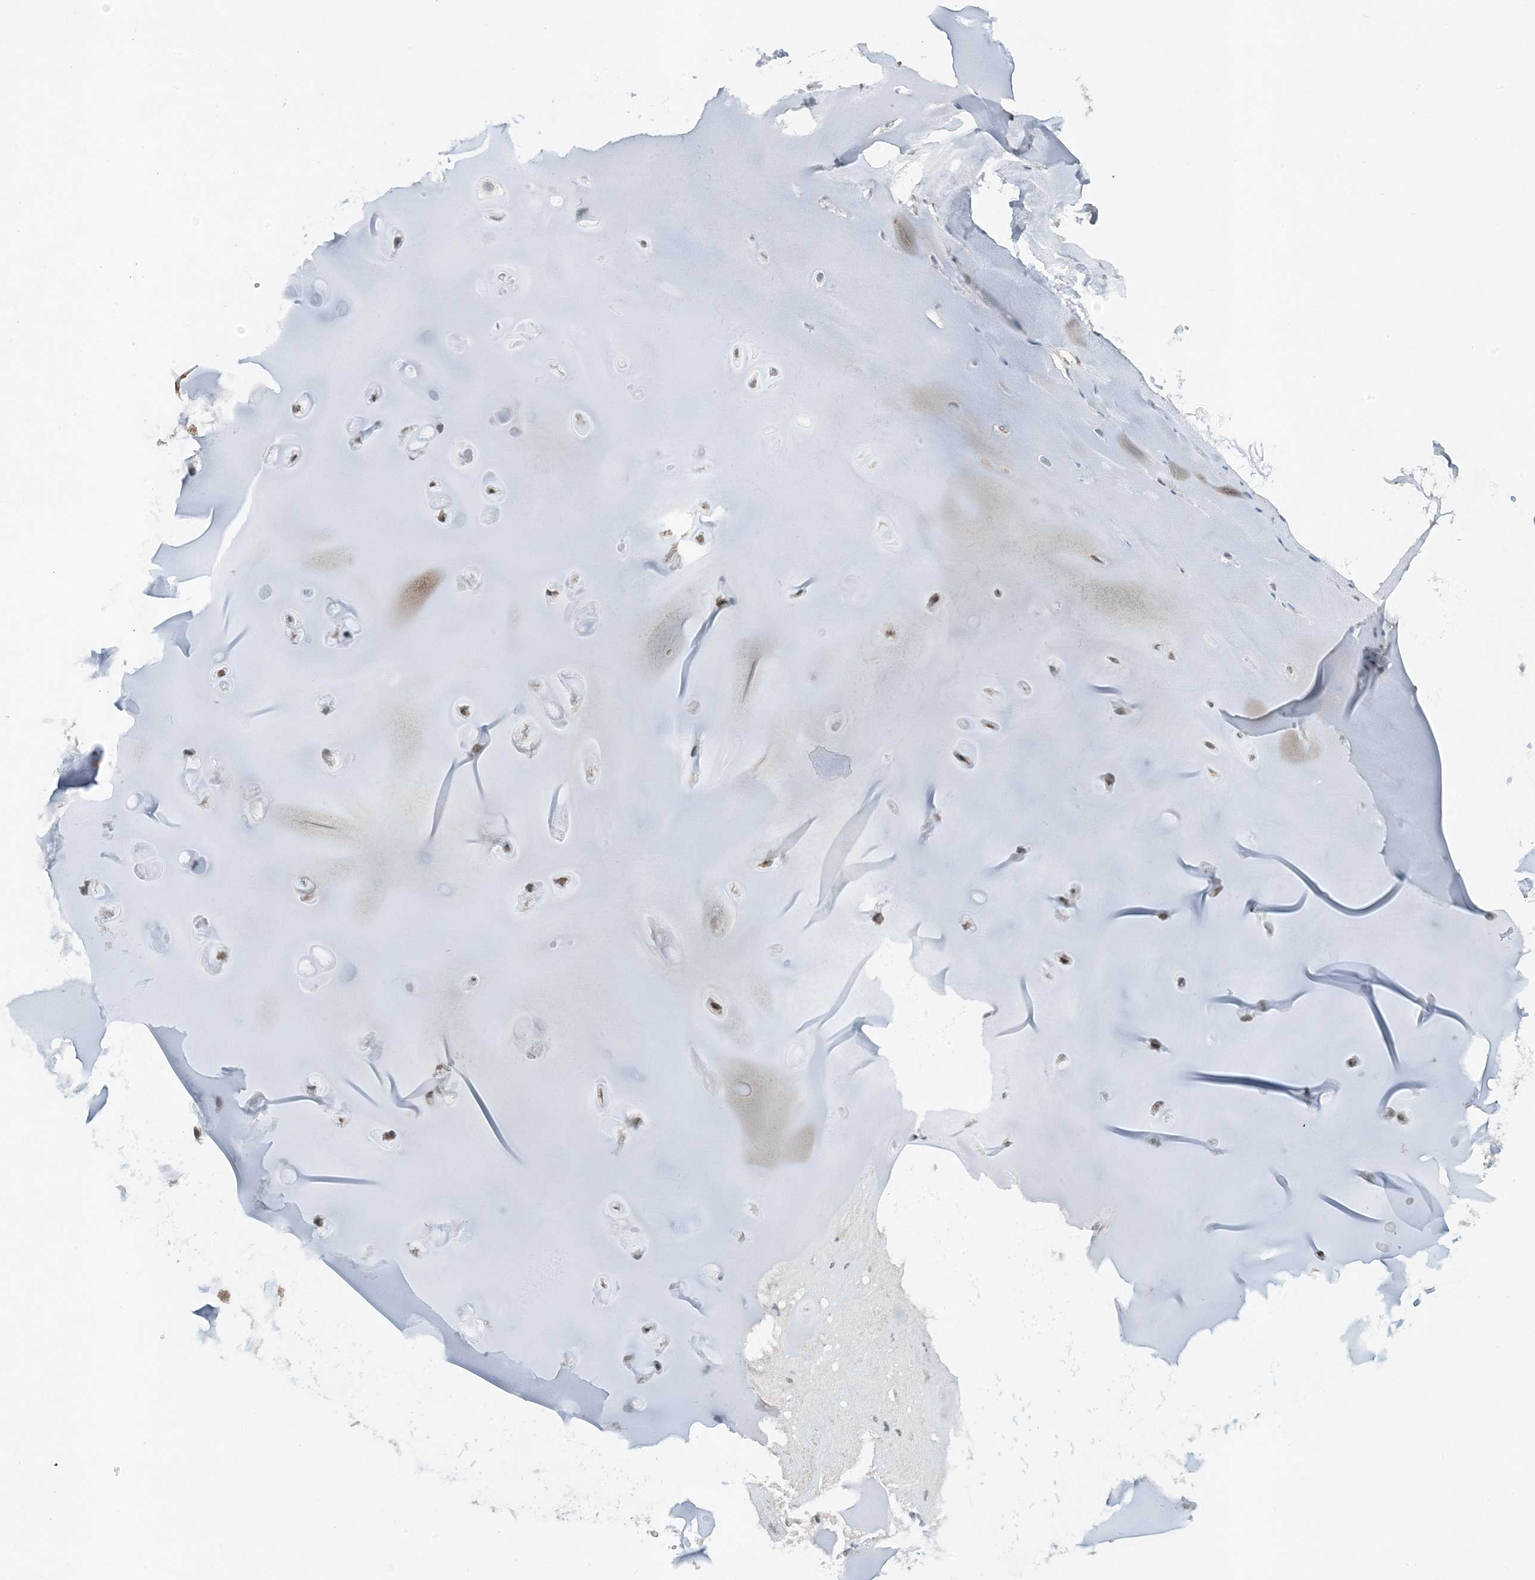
{"staining": {"intensity": "weak", "quantity": "<25%", "location": "cytoplasmic/membranous"}, "tissue": "adipose tissue", "cell_type": "Adipocytes", "image_type": "normal", "snomed": [{"axis": "morphology", "description": "Normal tissue, NOS"}, {"axis": "morphology", "description": "Basal cell carcinoma"}, {"axis": "topography", "description": "Cartilage tissue"}, {"axis": "topography", "description": "Nasopharynx"}, {"axis": "topography", "description": "Oral tissue"}], "caption": "Immunohistochemistry of unremarkable human adipose tissue demonstrates no positivity in adipocytes. Nuclei are stained in blue.", "gene": "MITD1", "patient": {"sex": "female", "age": 77}}